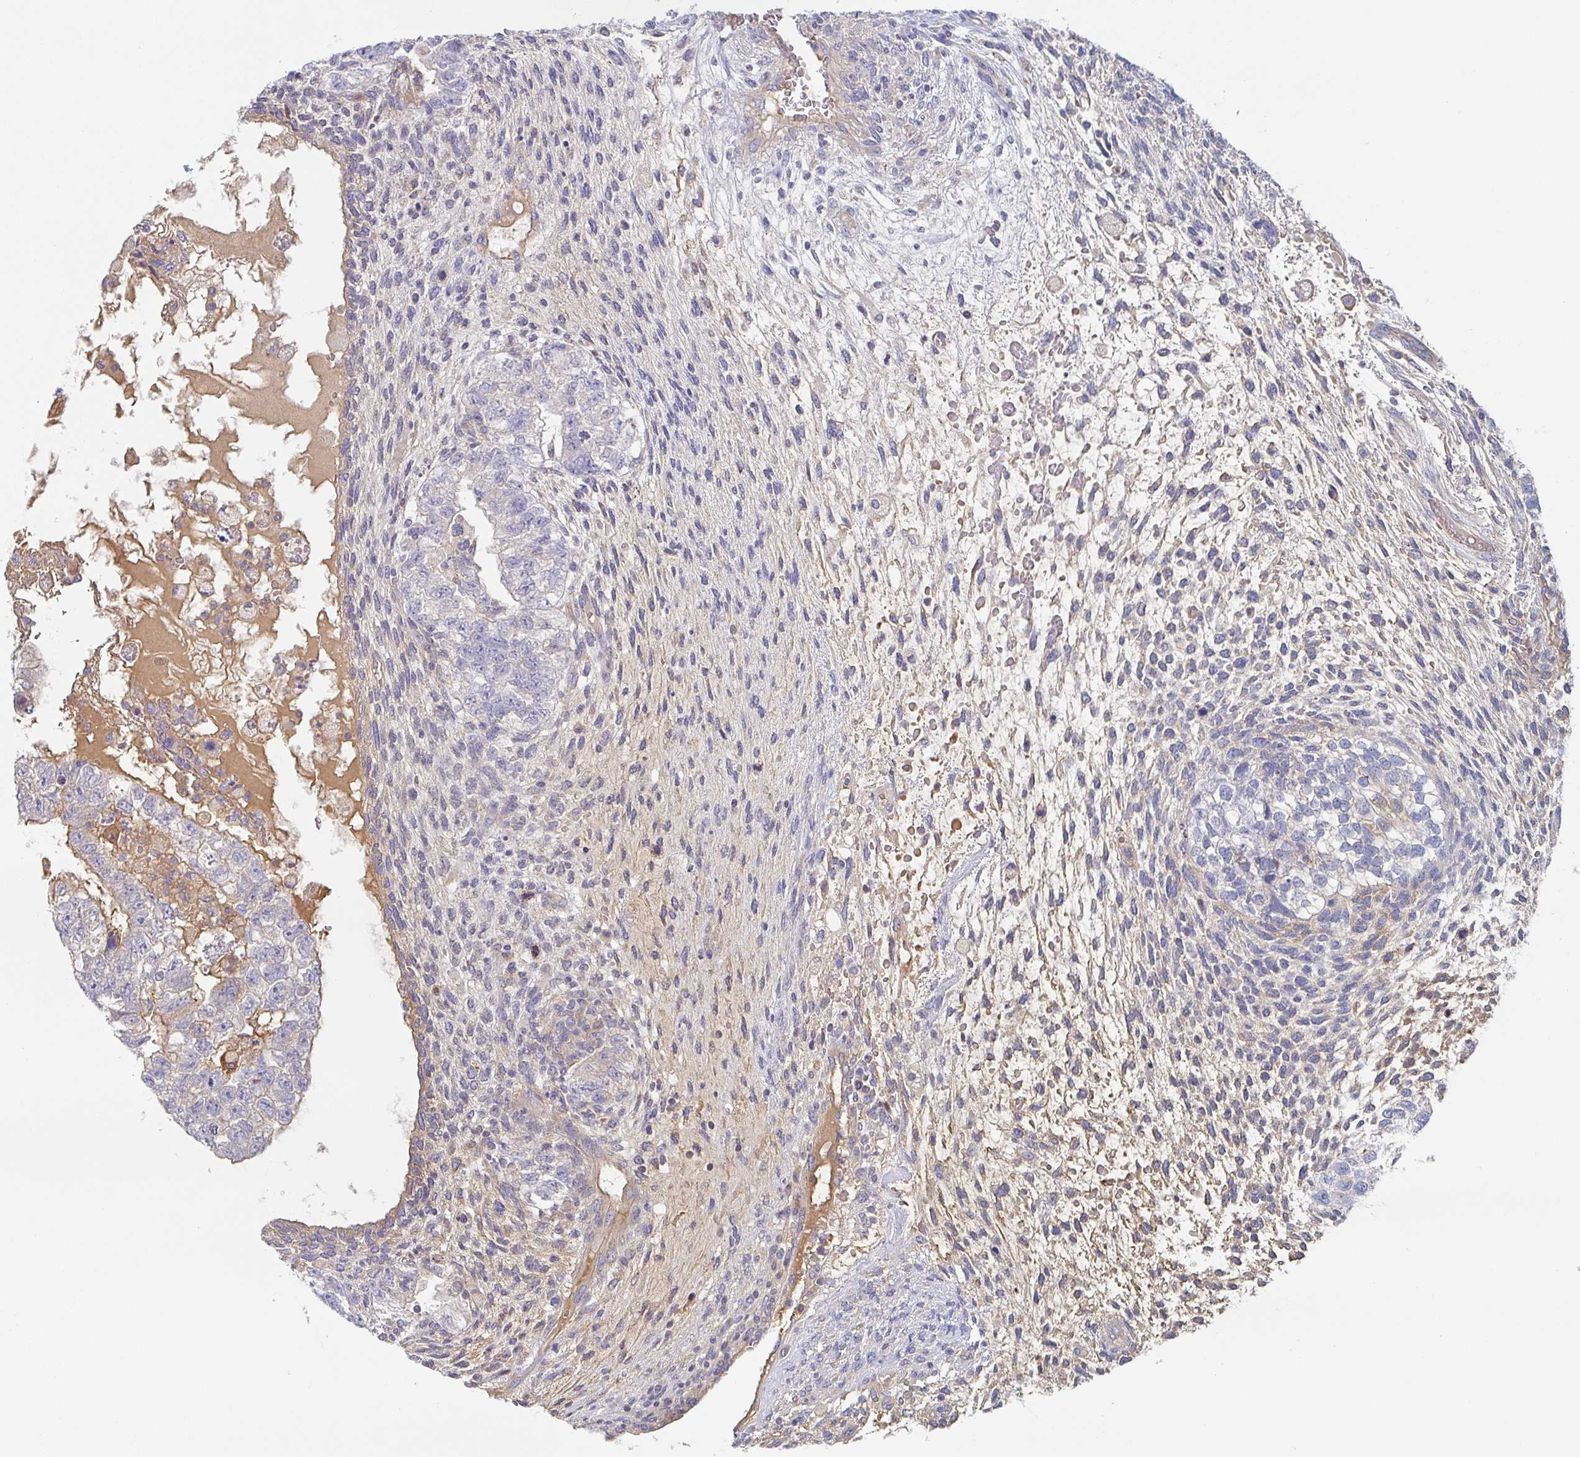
{"staining": {"intensity": "negative", "quantity": "none", "location": "none"}, "tissue": "testis cancer", "cell_type": "Tumor cells", "image_type": "cancer", "snomed": [{"axis": "morphology", "description": "Normal tissue, NOS"}, {"axis": "morphology", "description": "Carcinoma, Embryonal, NOS"}, {"axis": "topography", "description": "Testis"}], "caption": "This is an immunohistochemistry (IHC) micrograph of testis embryonal carcinoma. There is no expression in tumor cells.", "gene": "AMPD2", "patient": {"sex": "male", "age": 36}}